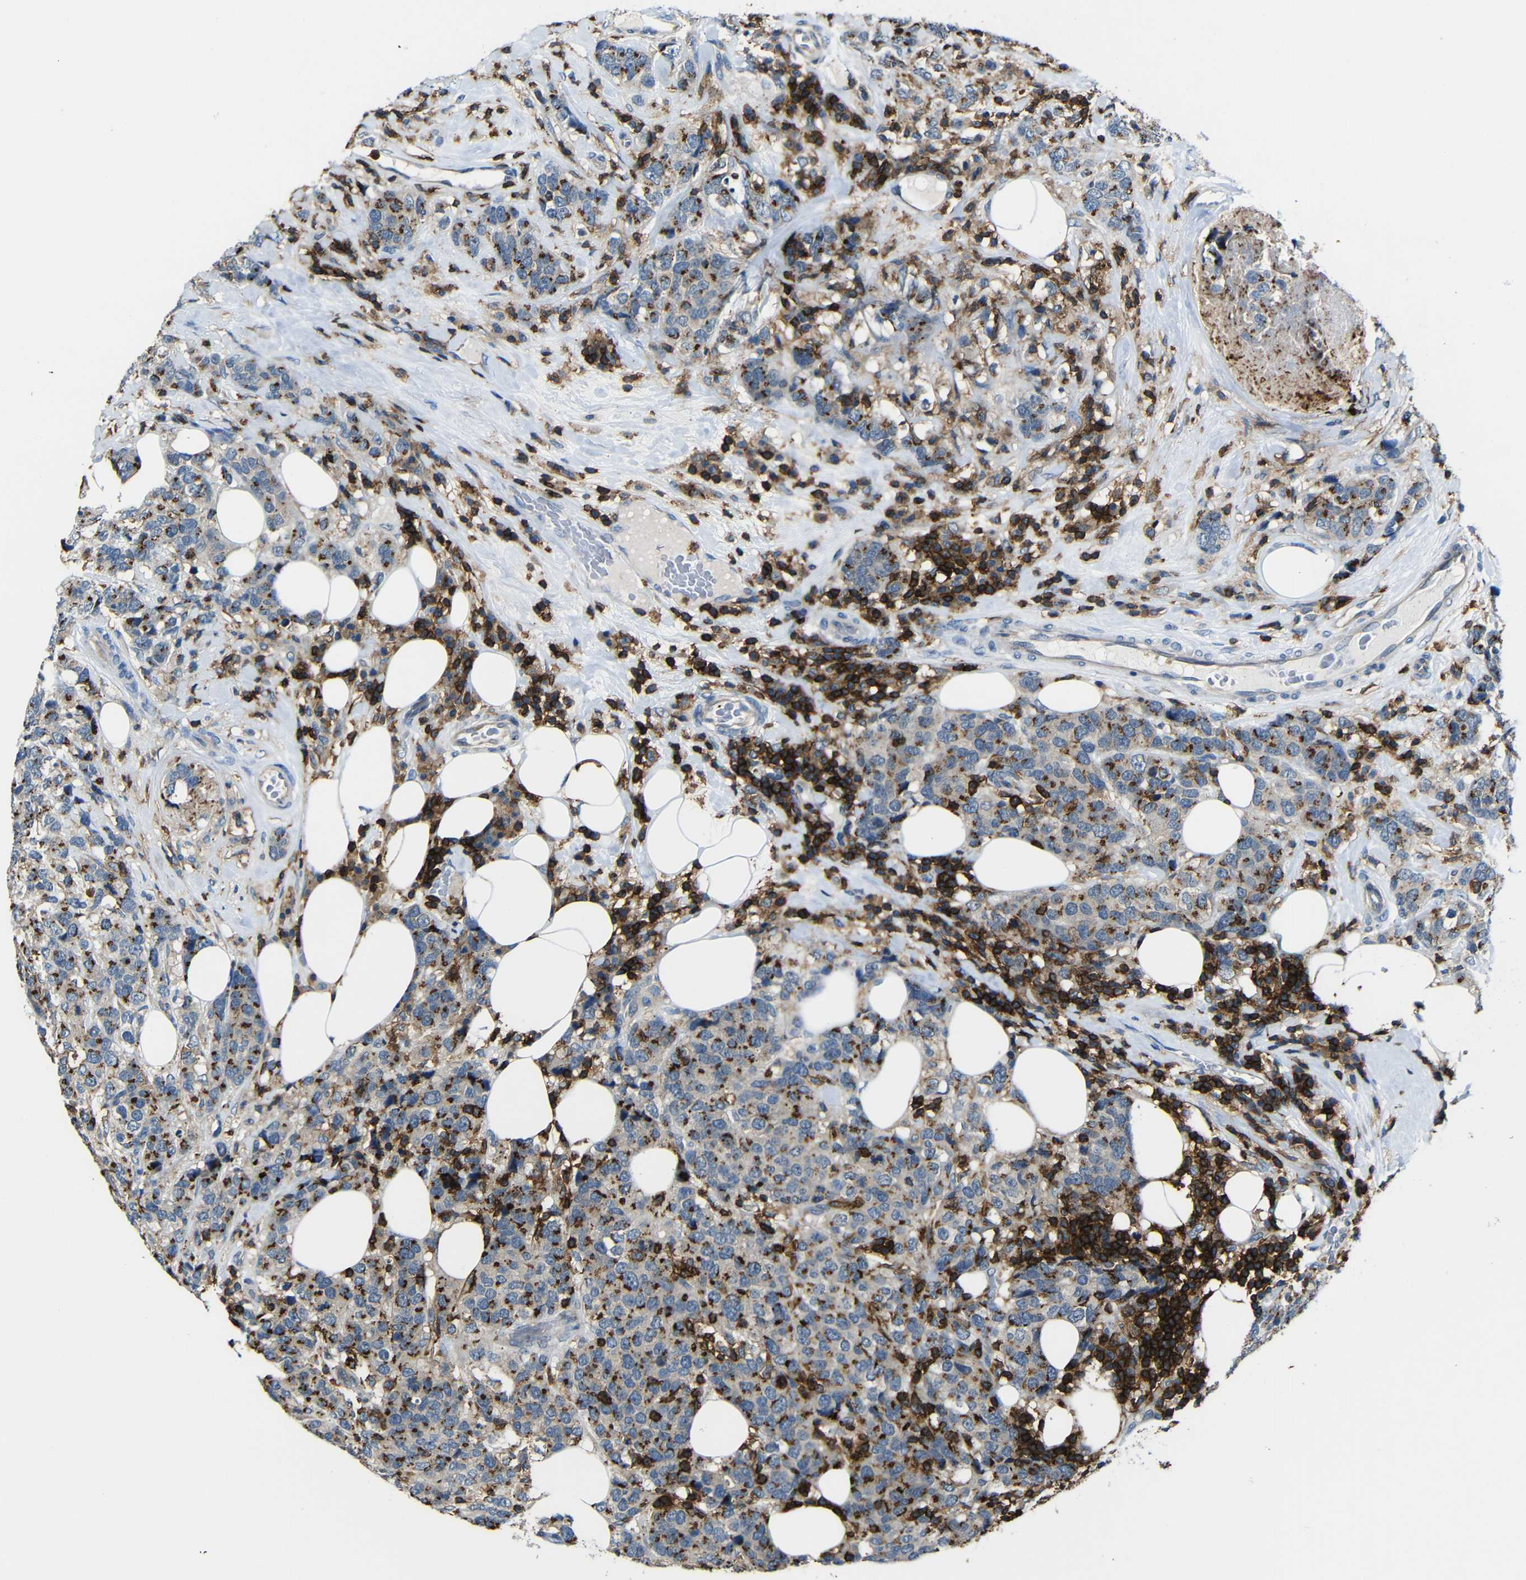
{"staining": {"intensity": "strong", "quantity": "25%-75%", "location": "cytoplasmic/membranous"}, "tissue": "breast cancer", "cell_type": "Tumor cells", "image_type": "cancer", "snomed": [{"axis": "morphology", "description": "Lobular carcinoma"}, {"axis": "topography", "description": "Breast"}], "caption": "DAB immunohistochemical staining of human breast cancer (lobular carcinoma) reveals strong cytoplasmic/membranous protein positivity in approximately 25%-75% of tumor cells. The protein is stained brown, and the nuclei are stained in blue (DAB IHC with brightfield microscopy, high magnification).", "gene": "P2RY12", "patient": {"sex": "female", "age": 59}}